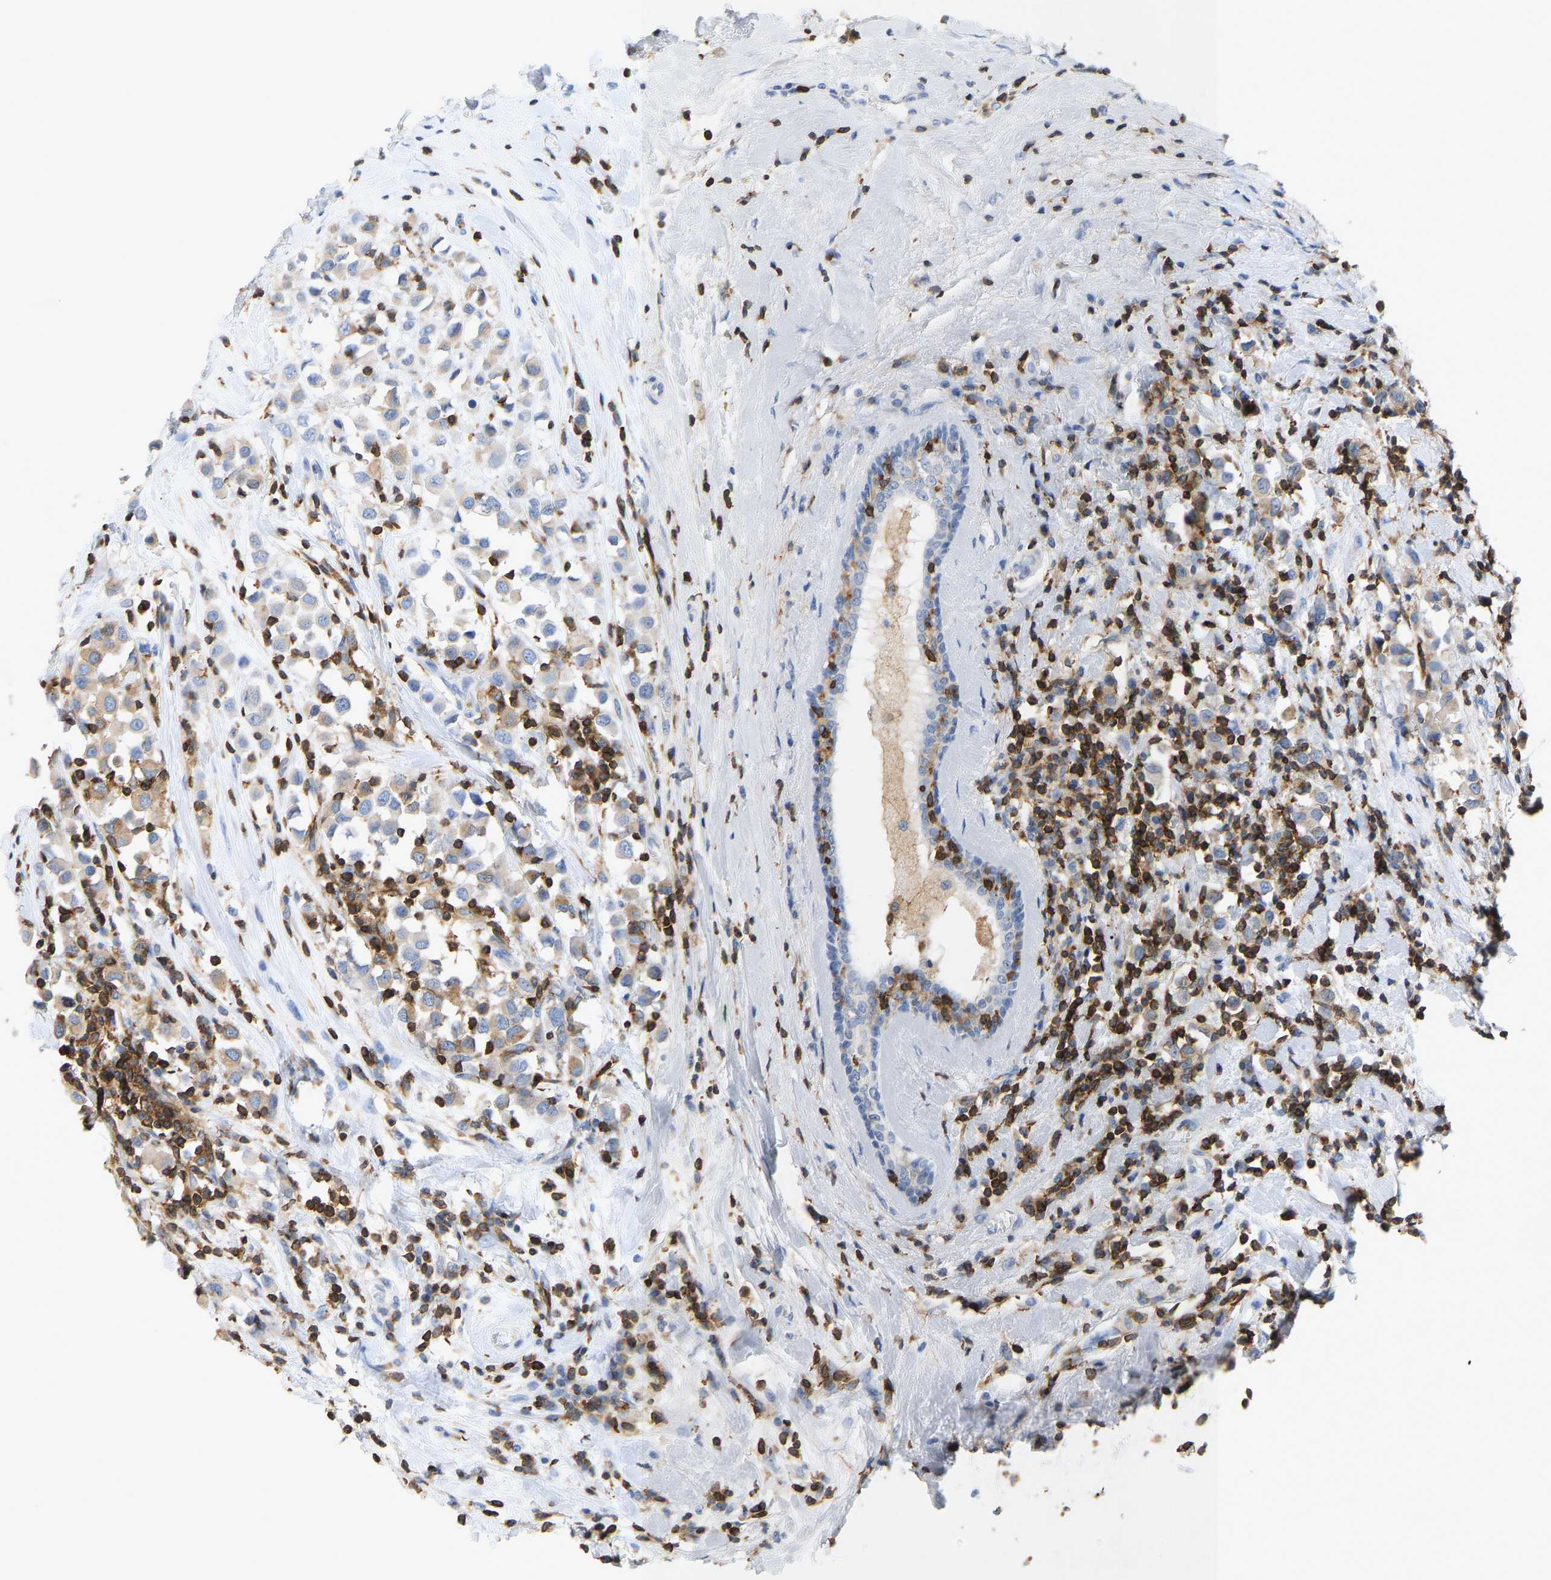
{"staining": {"intensity": "weak", "quantity": "25%-75%", "location": "cytoplasmic/membranous"}, "tissue": "breast cancer", "cell_type": "Tumor cells", "image_type": "cancer", "snomed": [{"axis": "morphology", "description": "Duct carcinoma"}, {"axis": "topography", "description": "Breast"}], "caption": "Weak cytoplasmic/membranous staining for a protein is identified in approximately 25%-75% of tumor cells of breast invasive ductal carcinoma using immunohistochemistry.", "gene": "EVL", "patient": {"sex": "female", "age": 61}}